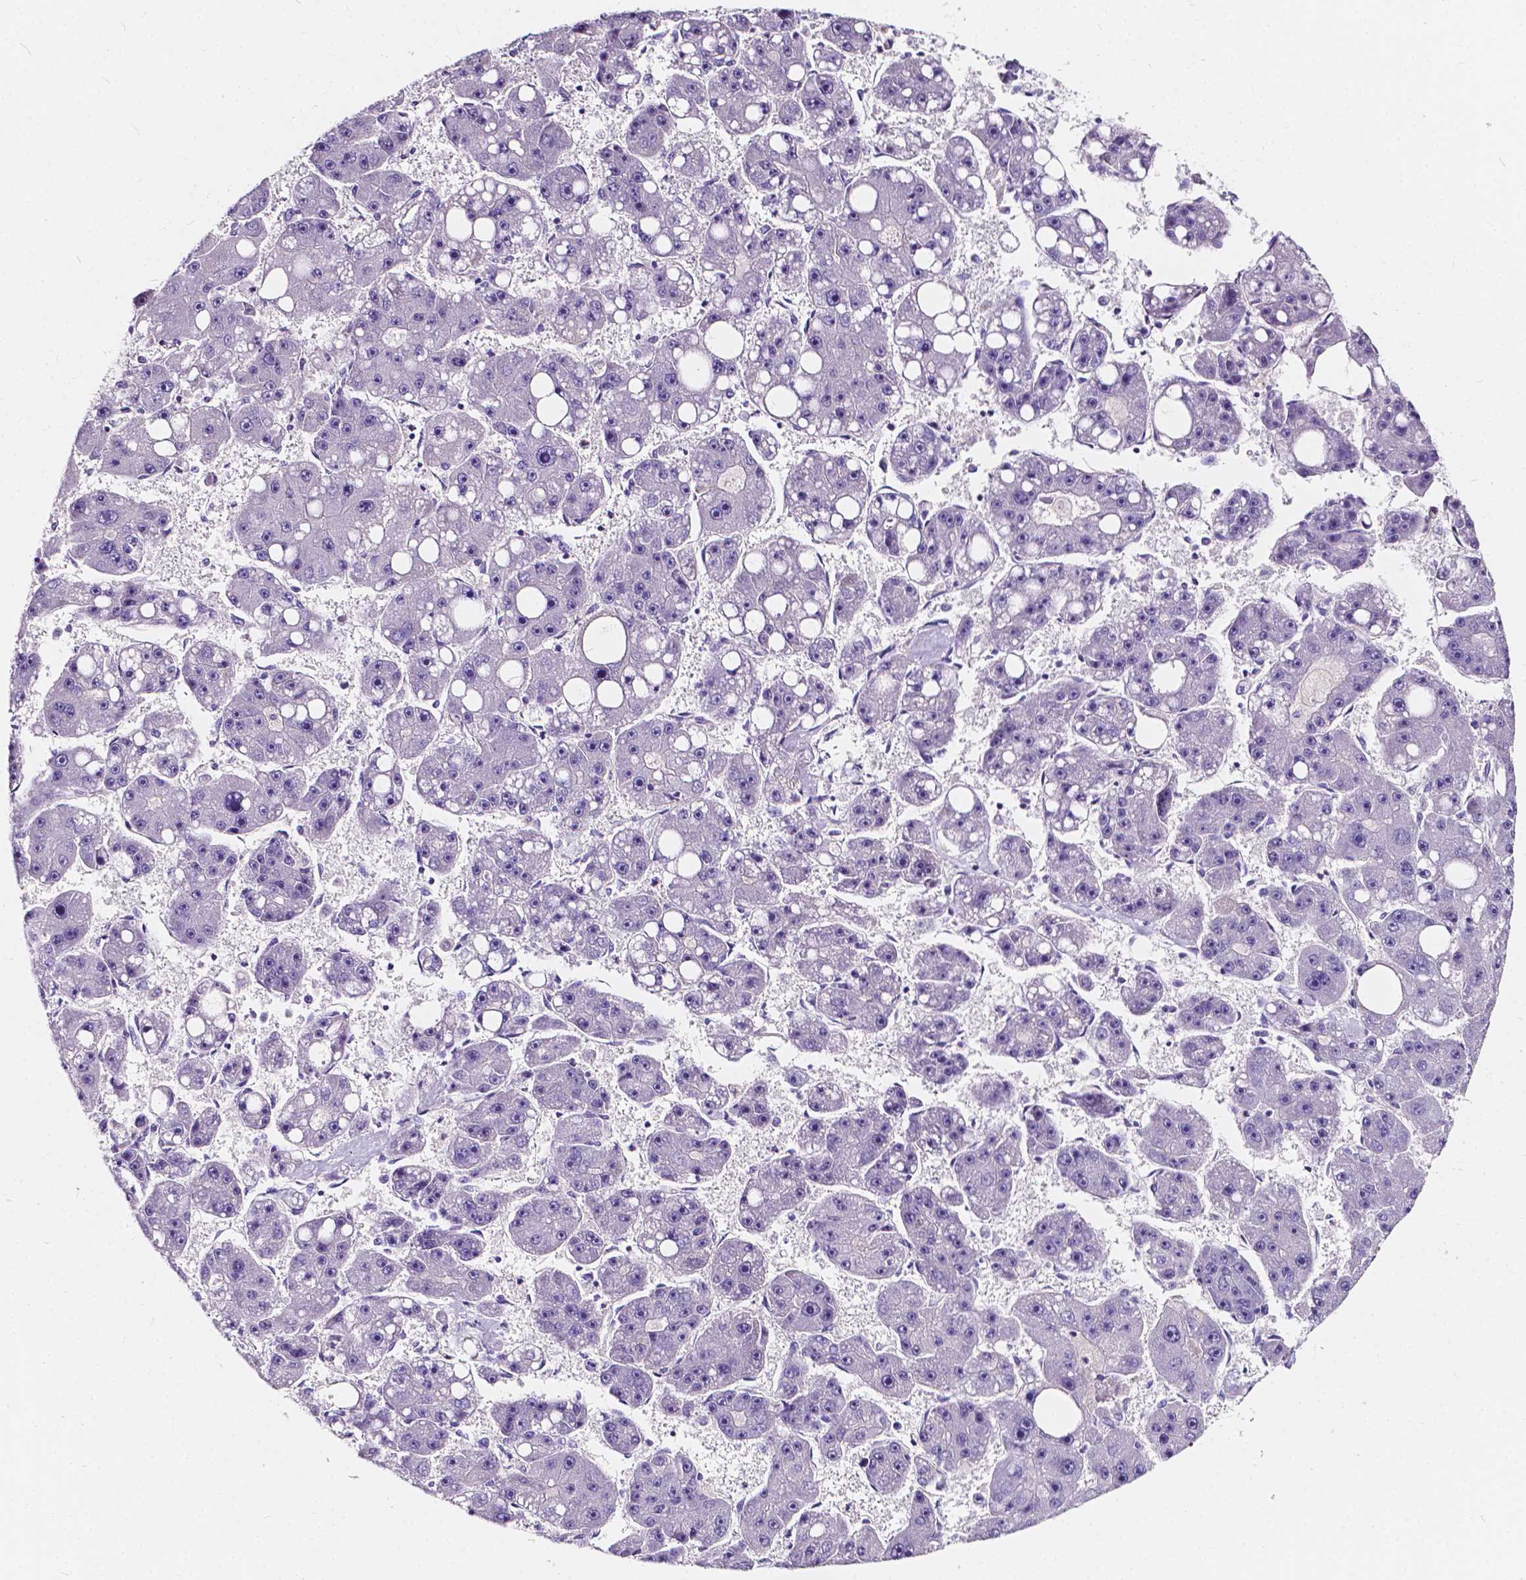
{"staining": {"intensity": "negative", "quantity": "none", "location": "none"}, "tissue": "liver cancer", "cell_type": "Tumor cells", "image_type": "cancer", "snomed": [{"axis": "morphology", "description": "Carcinoma, Hepatocellular, NOS"}, {"axis": "topography", "description": "Liver"}], "caption": "High power microscopy histopathology image of an immunohistochemistry image of liver hepatocellular carcinoma, revealing no significant expression in tumor cells.", "gene": "CLSTN2", "patient": {"sex": "female", "age": 61}}